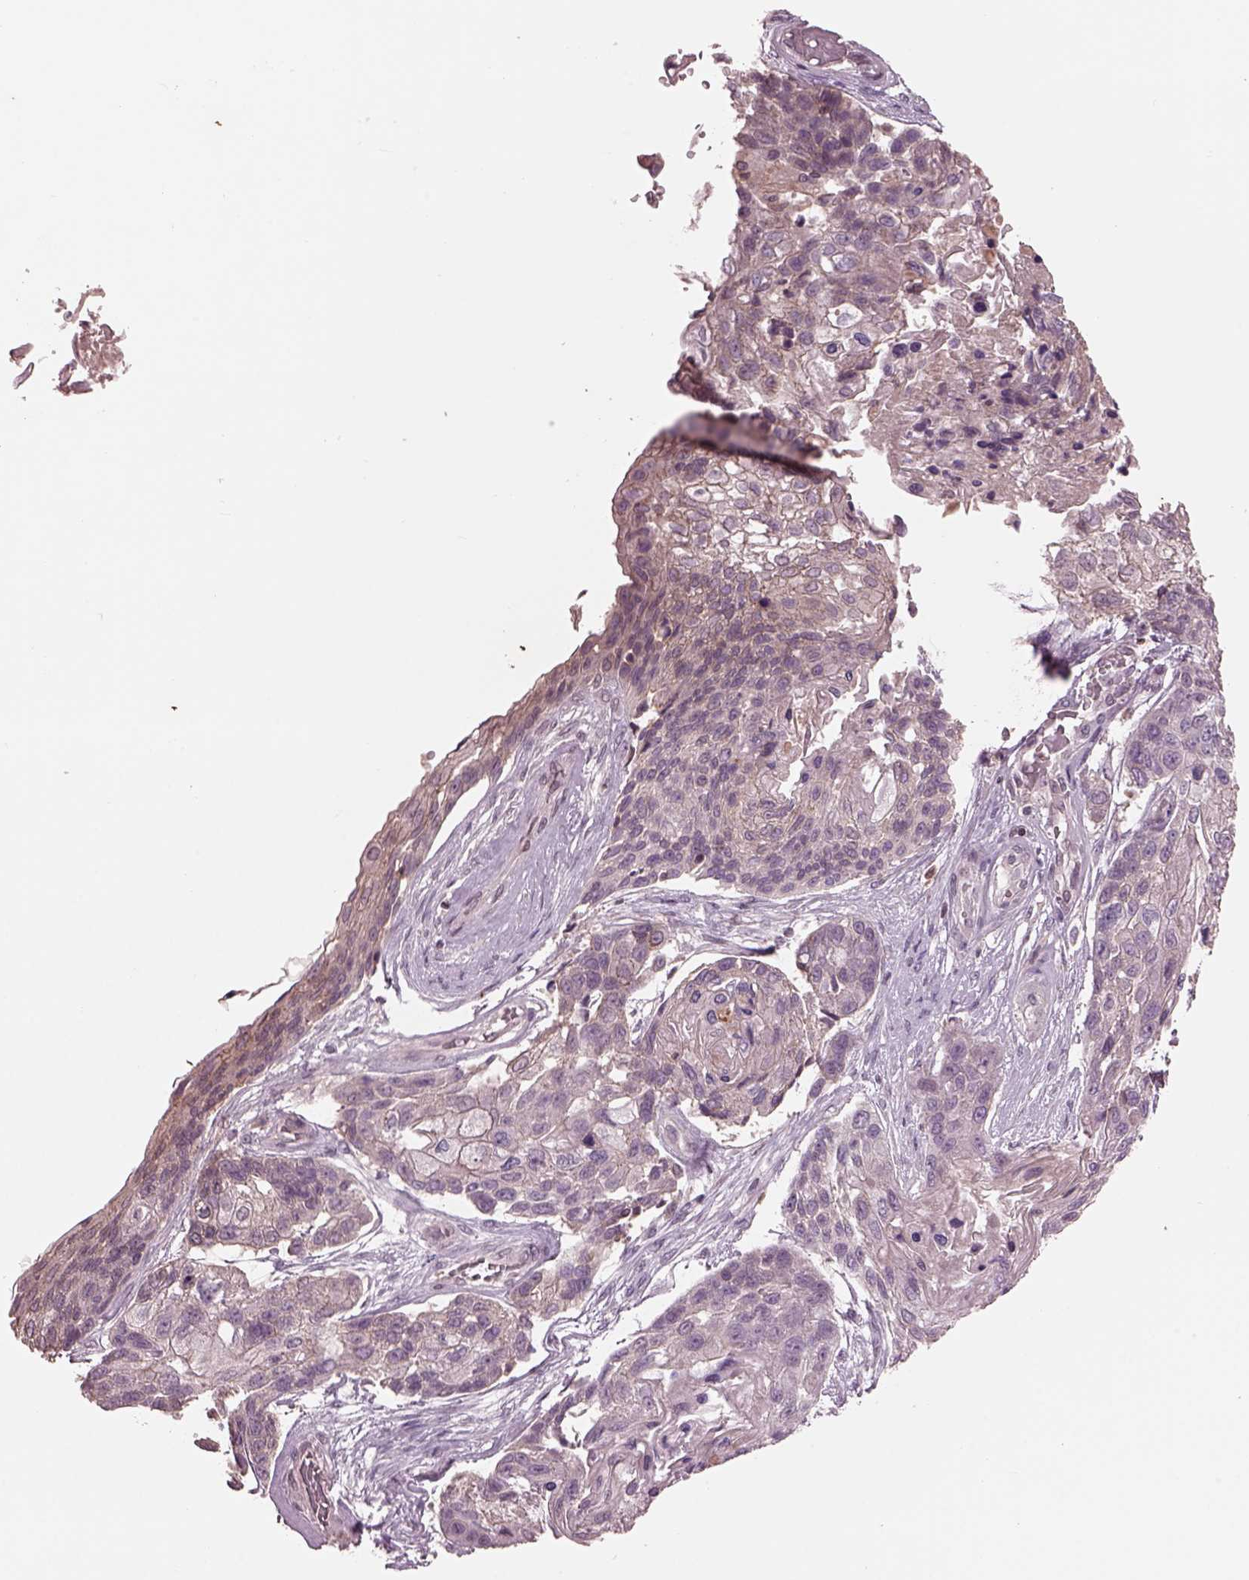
{"staining": {"intensity": "negative", "quantity": "none", "location": "none"}, "tissue": "lung cancer", "cell_type": "Tumor cells", "image_type": "cancer", "snomed": [{"axis": "morphology", "description": "Squamous cell carcinoma, NOS"}, {"axis": "topography", "description": "Lung"}], "caption": "Squamous cell carcinoma (lung) was stained to show a protein in brown. There is no significant expression in tumor cells.", "gene": "PTX4", "patient": {"sex": "male", "age": 69}}